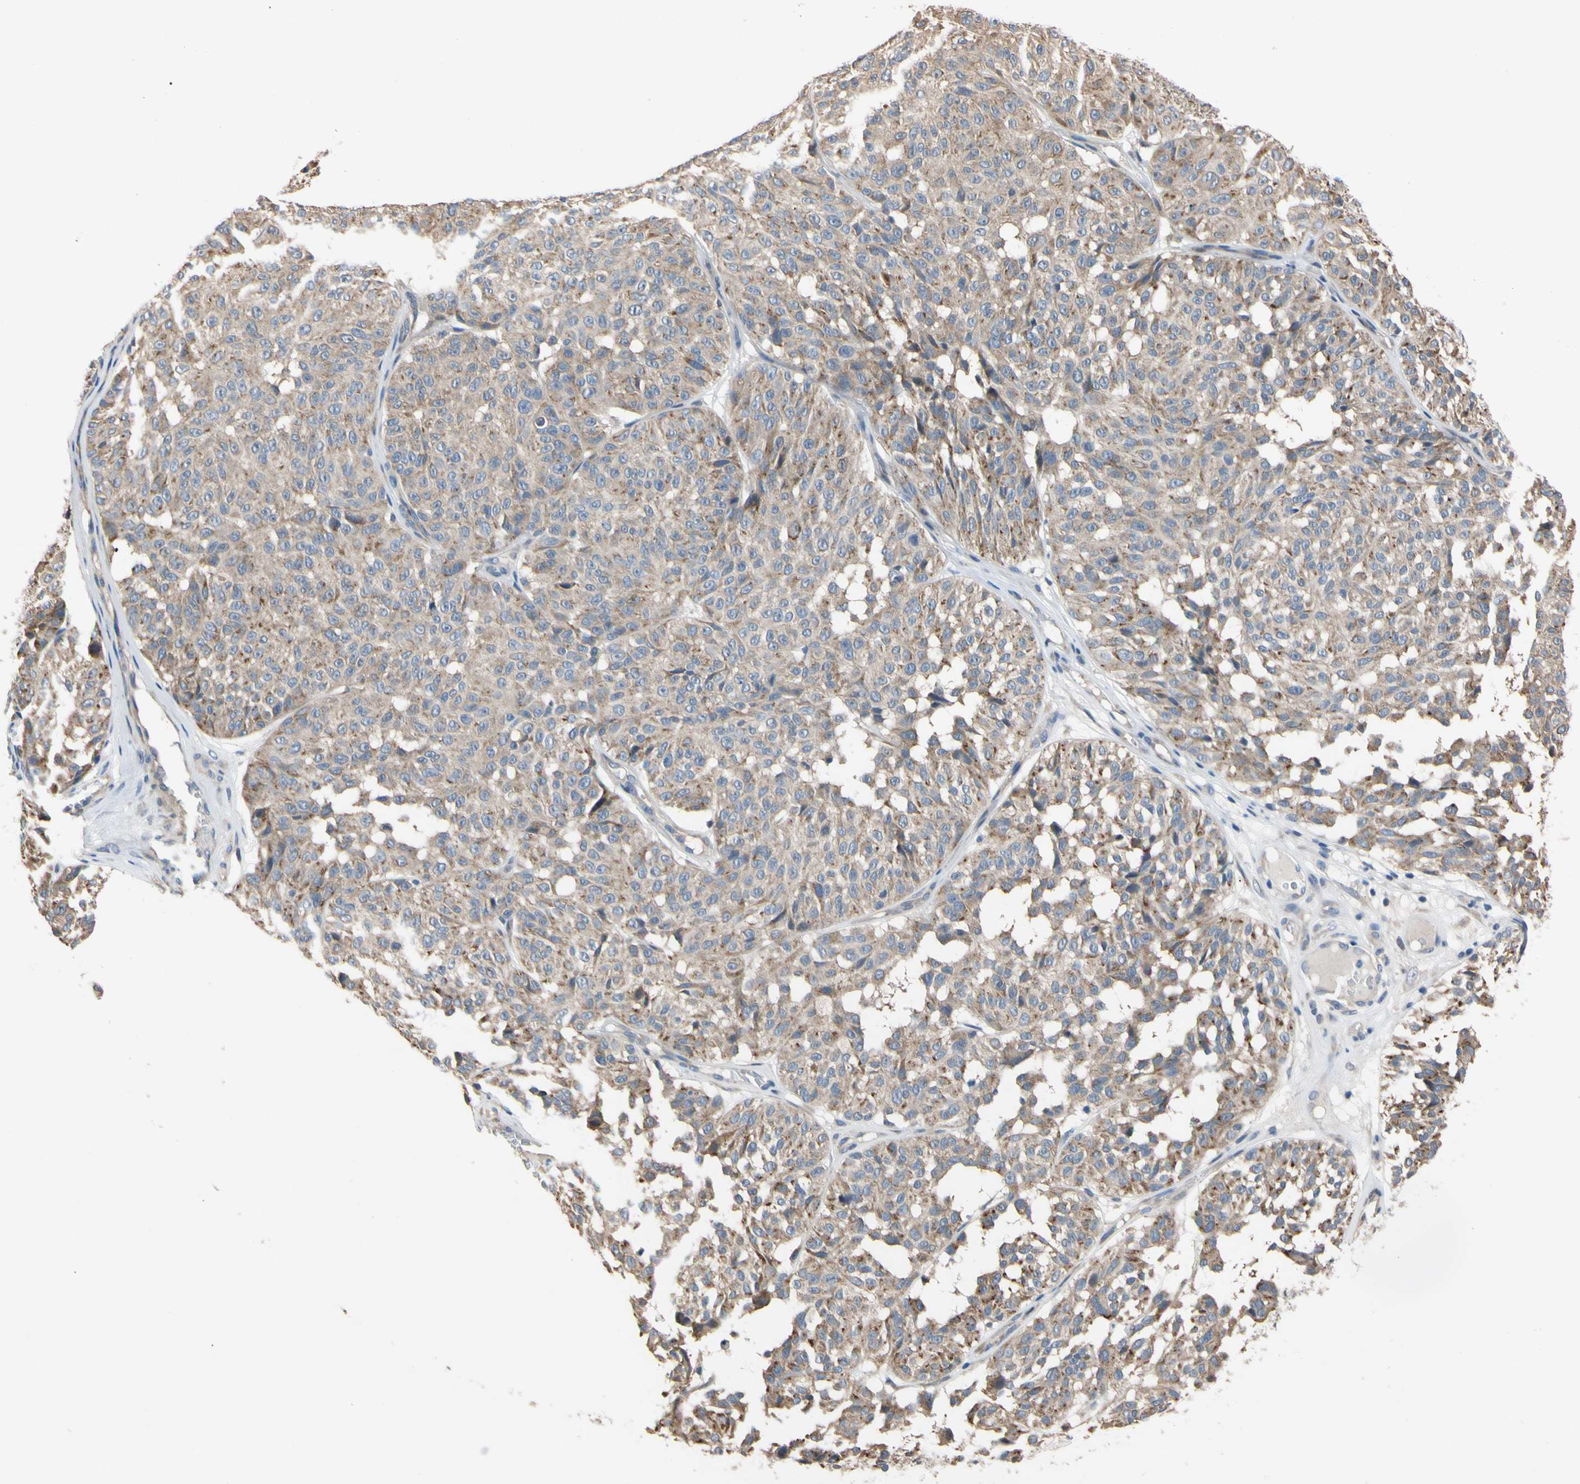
{"staining": {"intensity": "moderate", "quantity": "25%-75%", "location": "cytoplasmic/membranous"}, "tissue": "melanoma", "cell_type": "Tumor cells", "image_type": "cancer", "snomed": [{"axis": "morphology", "description": "Malignant melanoma, NOS"}, {"axis": "topography", "description": "Skin"}], "caption": "Immunohistochemical staining of human melanoma reveals medium levels of moderate cytoplasmic/membranous protein expression in about 25%-75% of tumor cells.", "gene": "RARS1", "patient": {"sex": "female", "age": 46}}